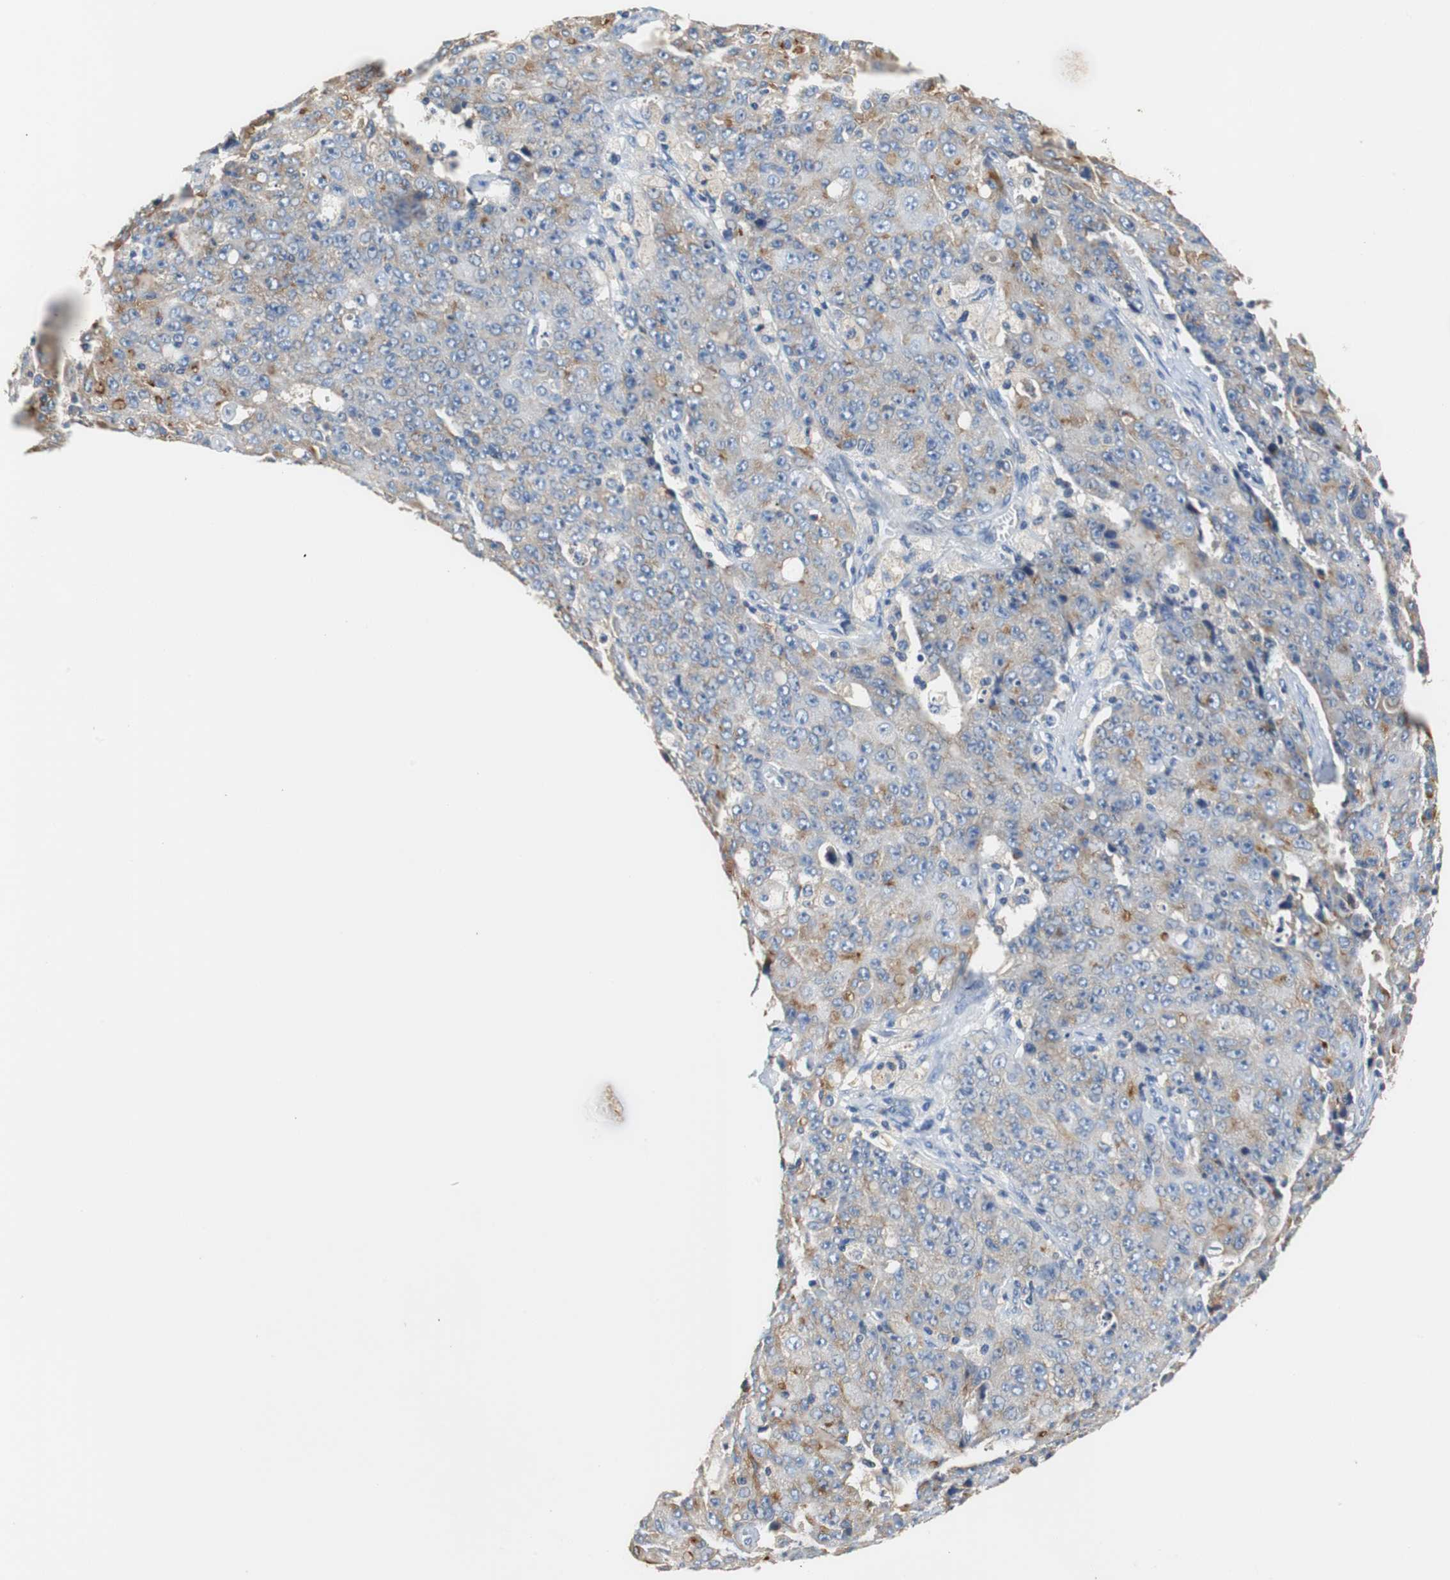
{"staining": {"intensity": "moderate", "quantity": "25%-75%", "location": "cytoplasmic/membranous"}, "tissue": "ovarian cancer", "cell_type": "Tumor cells", "image_type": "cancer", "snomed": [{"axis": "morphology", "description": "Carcinoma, endometroid"}, {"axis": "topography", "description": "Ovary"}], "caption": "This is an image of immunohistochemistry (IHC) staining of ovarian cancer, which shows moderate expression in the cytoplasmic/membranous of tumor cells.", "gene": "VAMP8", "patient": {"sex": "female", "age": 42}}